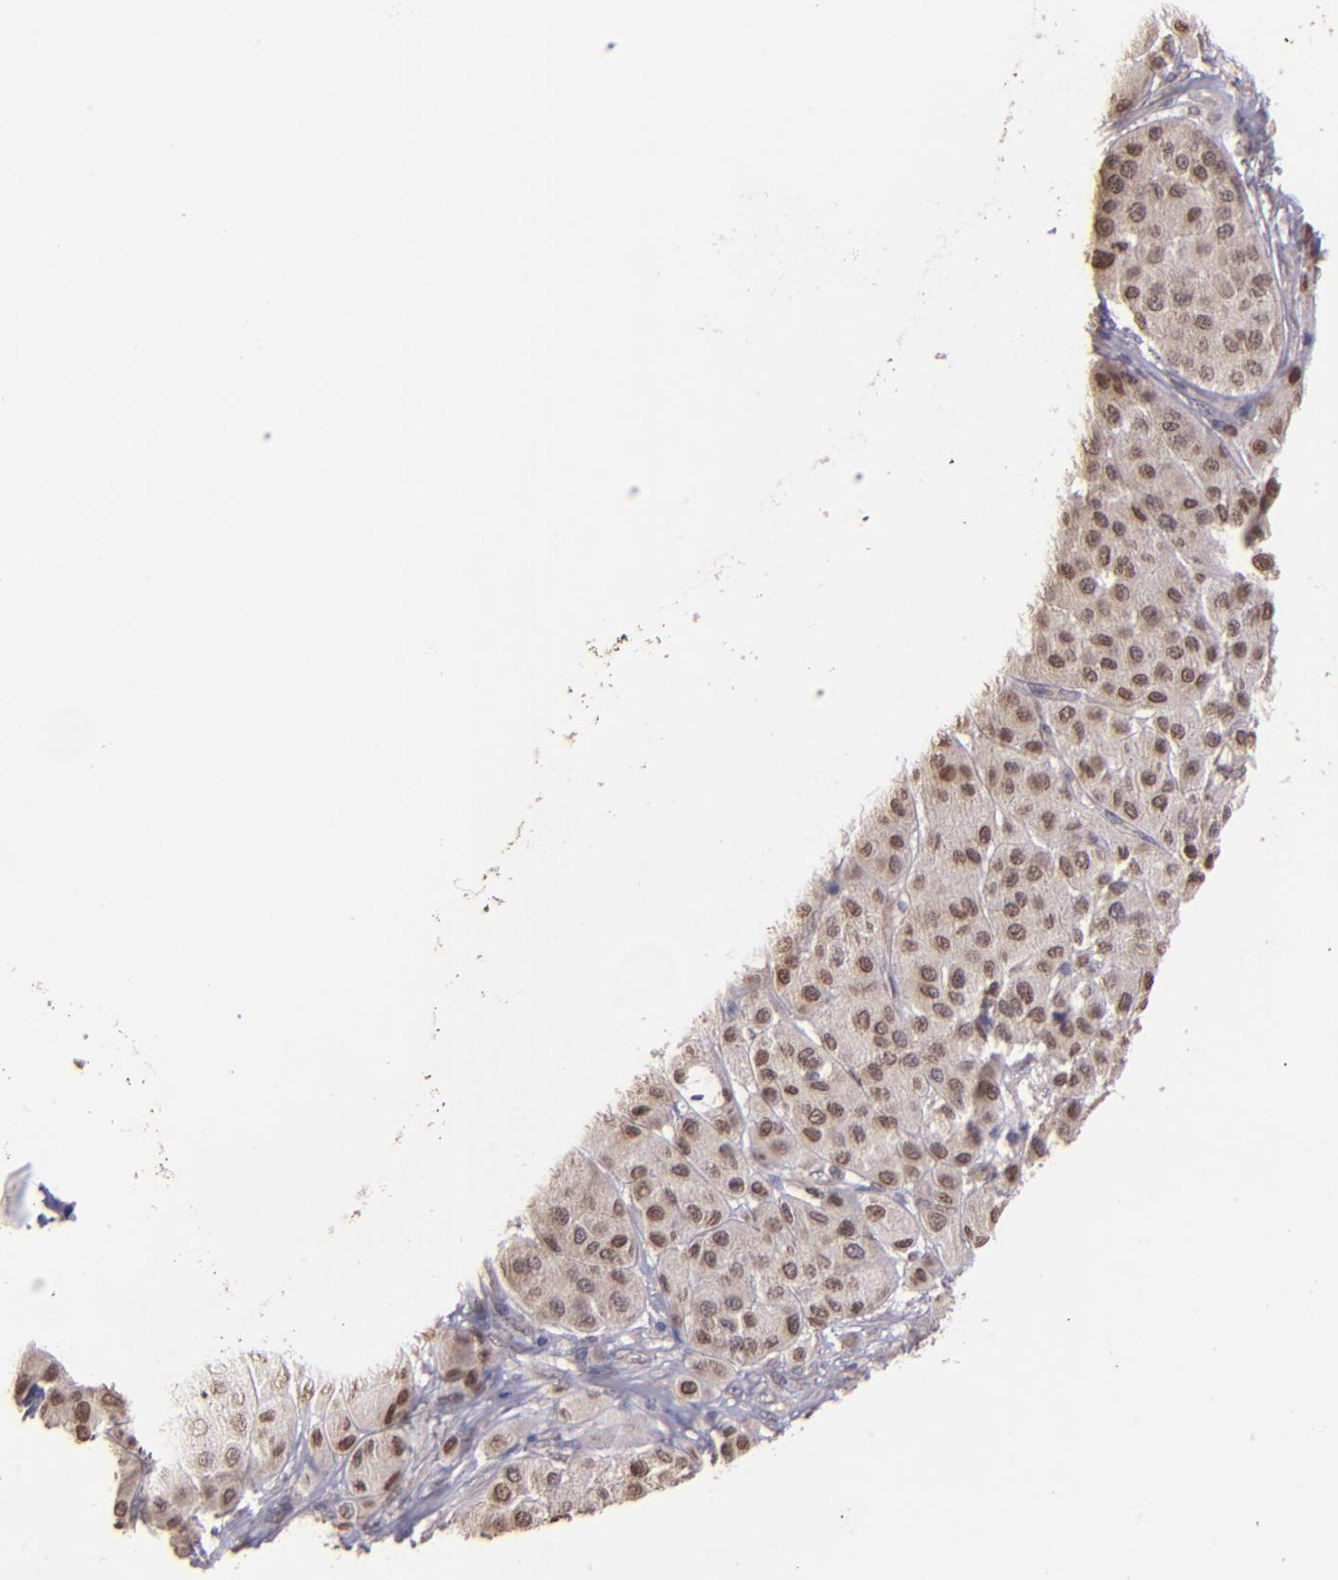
{"staining": {"intensity": "moderate", "quantity": ">75%", "location": "nuclear"}, "tissue": "melanoma", "cell_type": "Tumor cells", "image_type": "cancer", "snomed": [{"axis": "morphology", "description": "Normal tissue, NOS"}, {"axis": "morphology", "description": "Malignant melanoma, Metastatic site"}, {"axis": "topography", "description": "Skin"}], "caption": "IHC histopathology image of neoplastic tissue: human melanoma stained using IHC demonstrates medium levels of moderate protein expression localized specifically in the nuclear of tumor cells, appearing as a nuclear brown color.", "gene": "NUP62CL", "patient": {"sex": "male", "age": 41}}